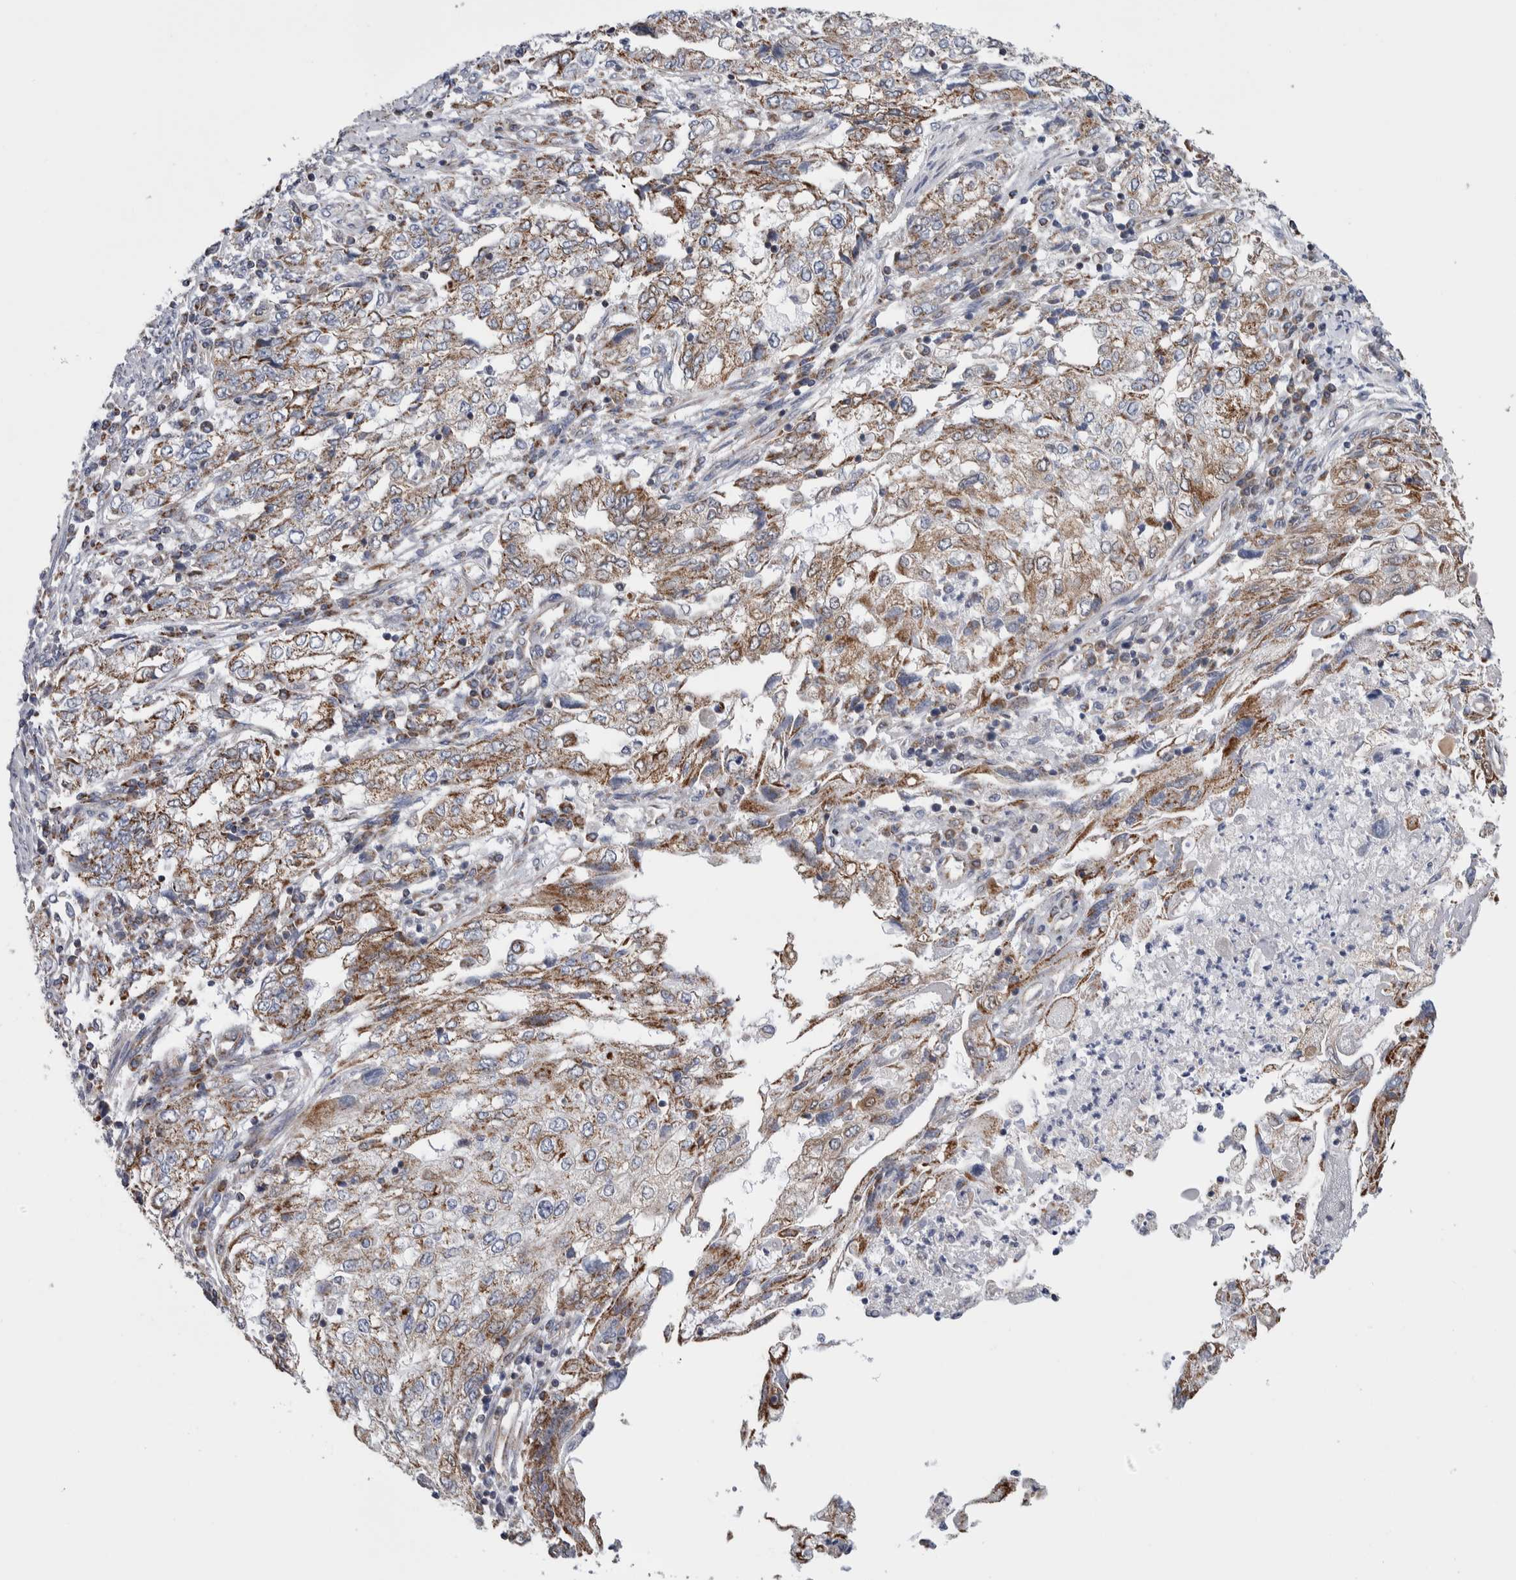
{"staining": {"intensity": "moderate", "quantity": ">75%", "location": "cytoplasmic/membranous"}, "tissue": "endometrial cancer", "cell_type": "Tumor cells", "image_type": "cancer", "snomed": [{"axis": "morphology", "description": "Adenocarcinoma, NOS"}, {"axis": "topography", "description": "Endometrium"}], "caption": "Immunohistochemical staining of endometrial cancer (adenocarcinoma) exhibits moderate cytoplasmic/membranous protein staining in approximately >75% of tumor cells. (Brightfield microscopy of DAB IHC at high magnification).", "gene": "ETFA", "patient": {"sex": "female", "age": 49}}